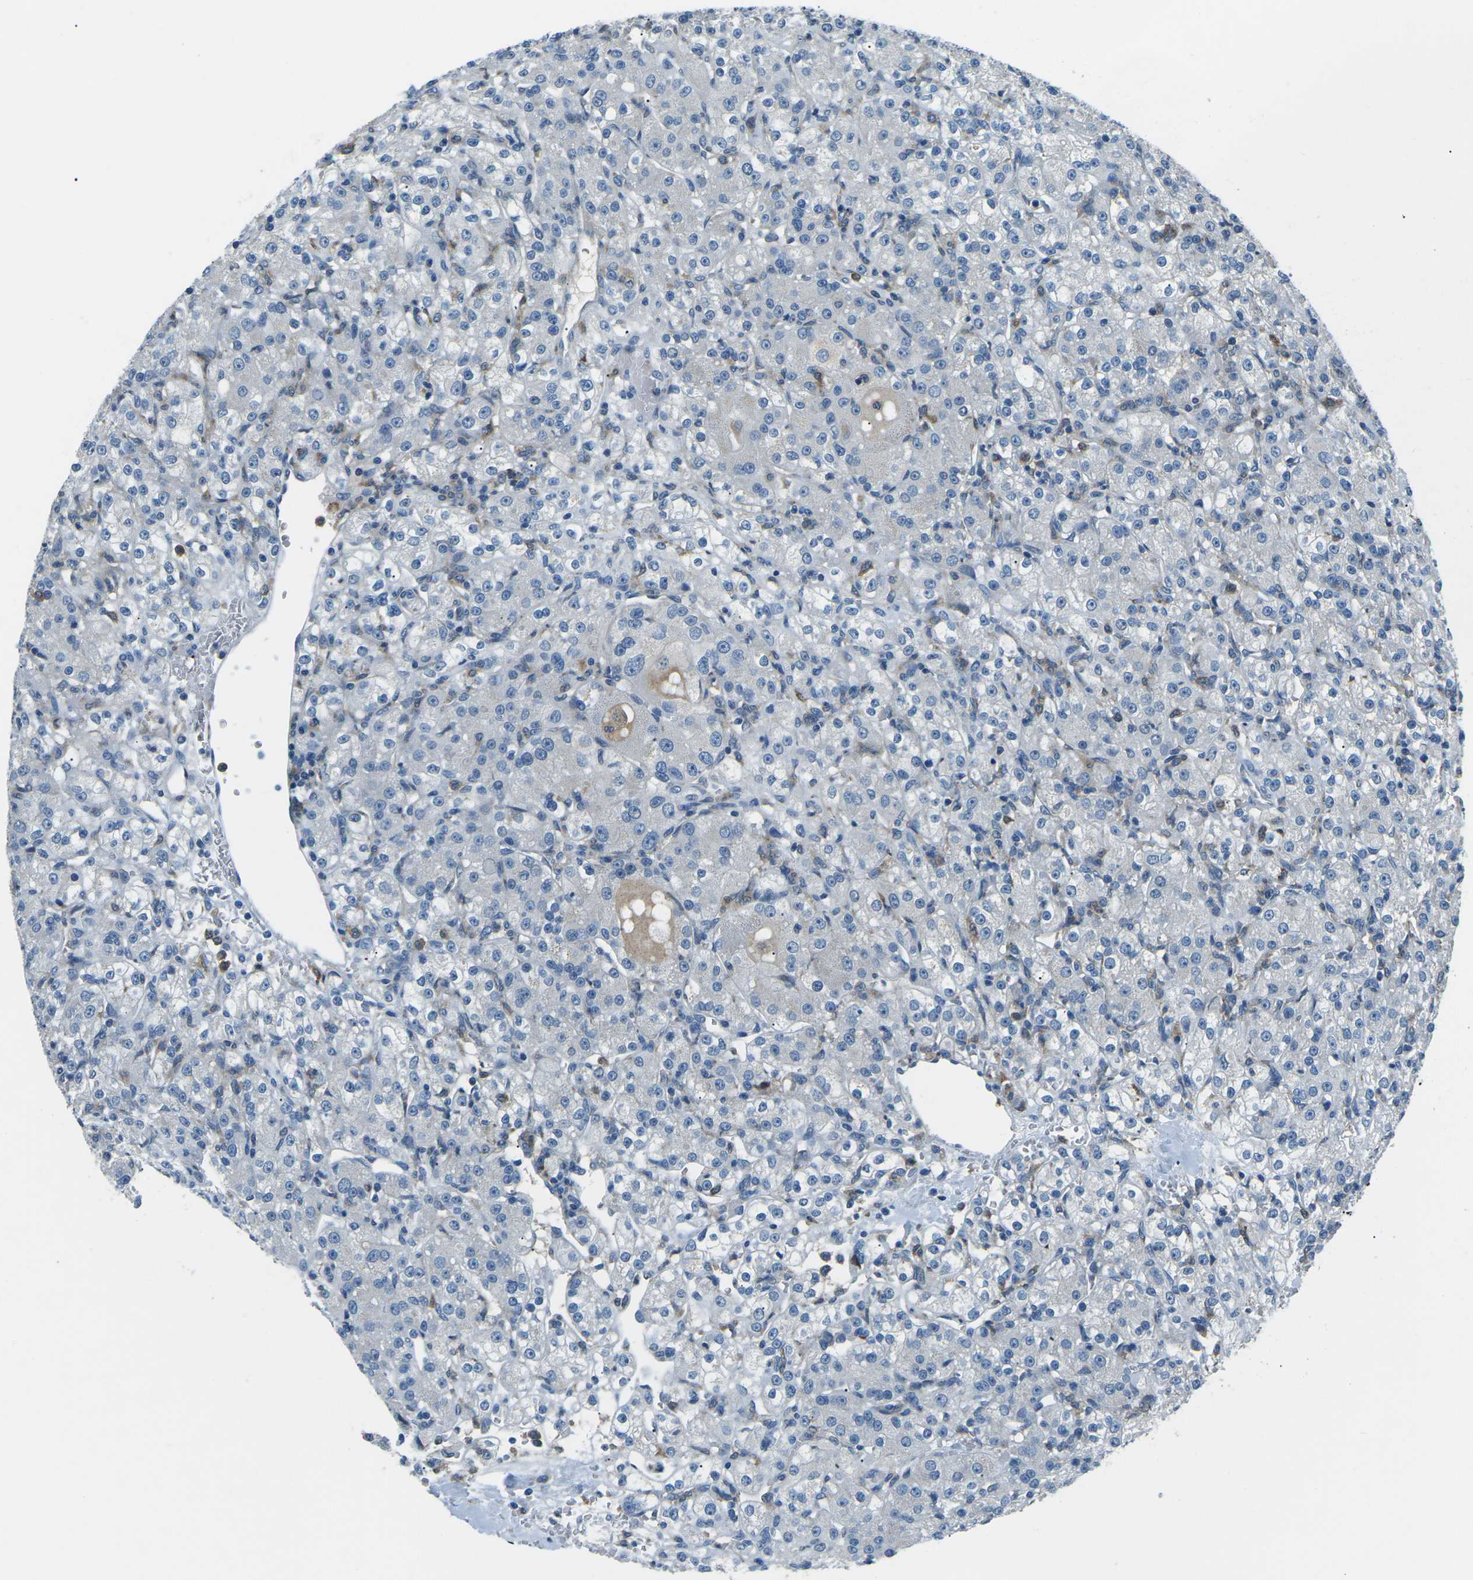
{"staining": {"intensity": "negative", "quantity": "none", "location": "none"}, "tissue": "renal cancer", "cell_type": "Tumor cells", "image_type": "cancer", "snomed": [{"axis": "morphology", "description": "Normal tissue, NOS"}, {"axis": "morphology", "description": "Adenocarcinoma, NOS"}, {"axis": "topography", "description": "Kidney"}], "caption": "Immunohistochemical staining of renal adenocarcinoma reveals no significant staining in tumor cells. (Immunohistochemistry (ihc), brightfield microscopy, high magnification).", "gene": "CD1D", "patient": {"sex": "male", "age": 61}}